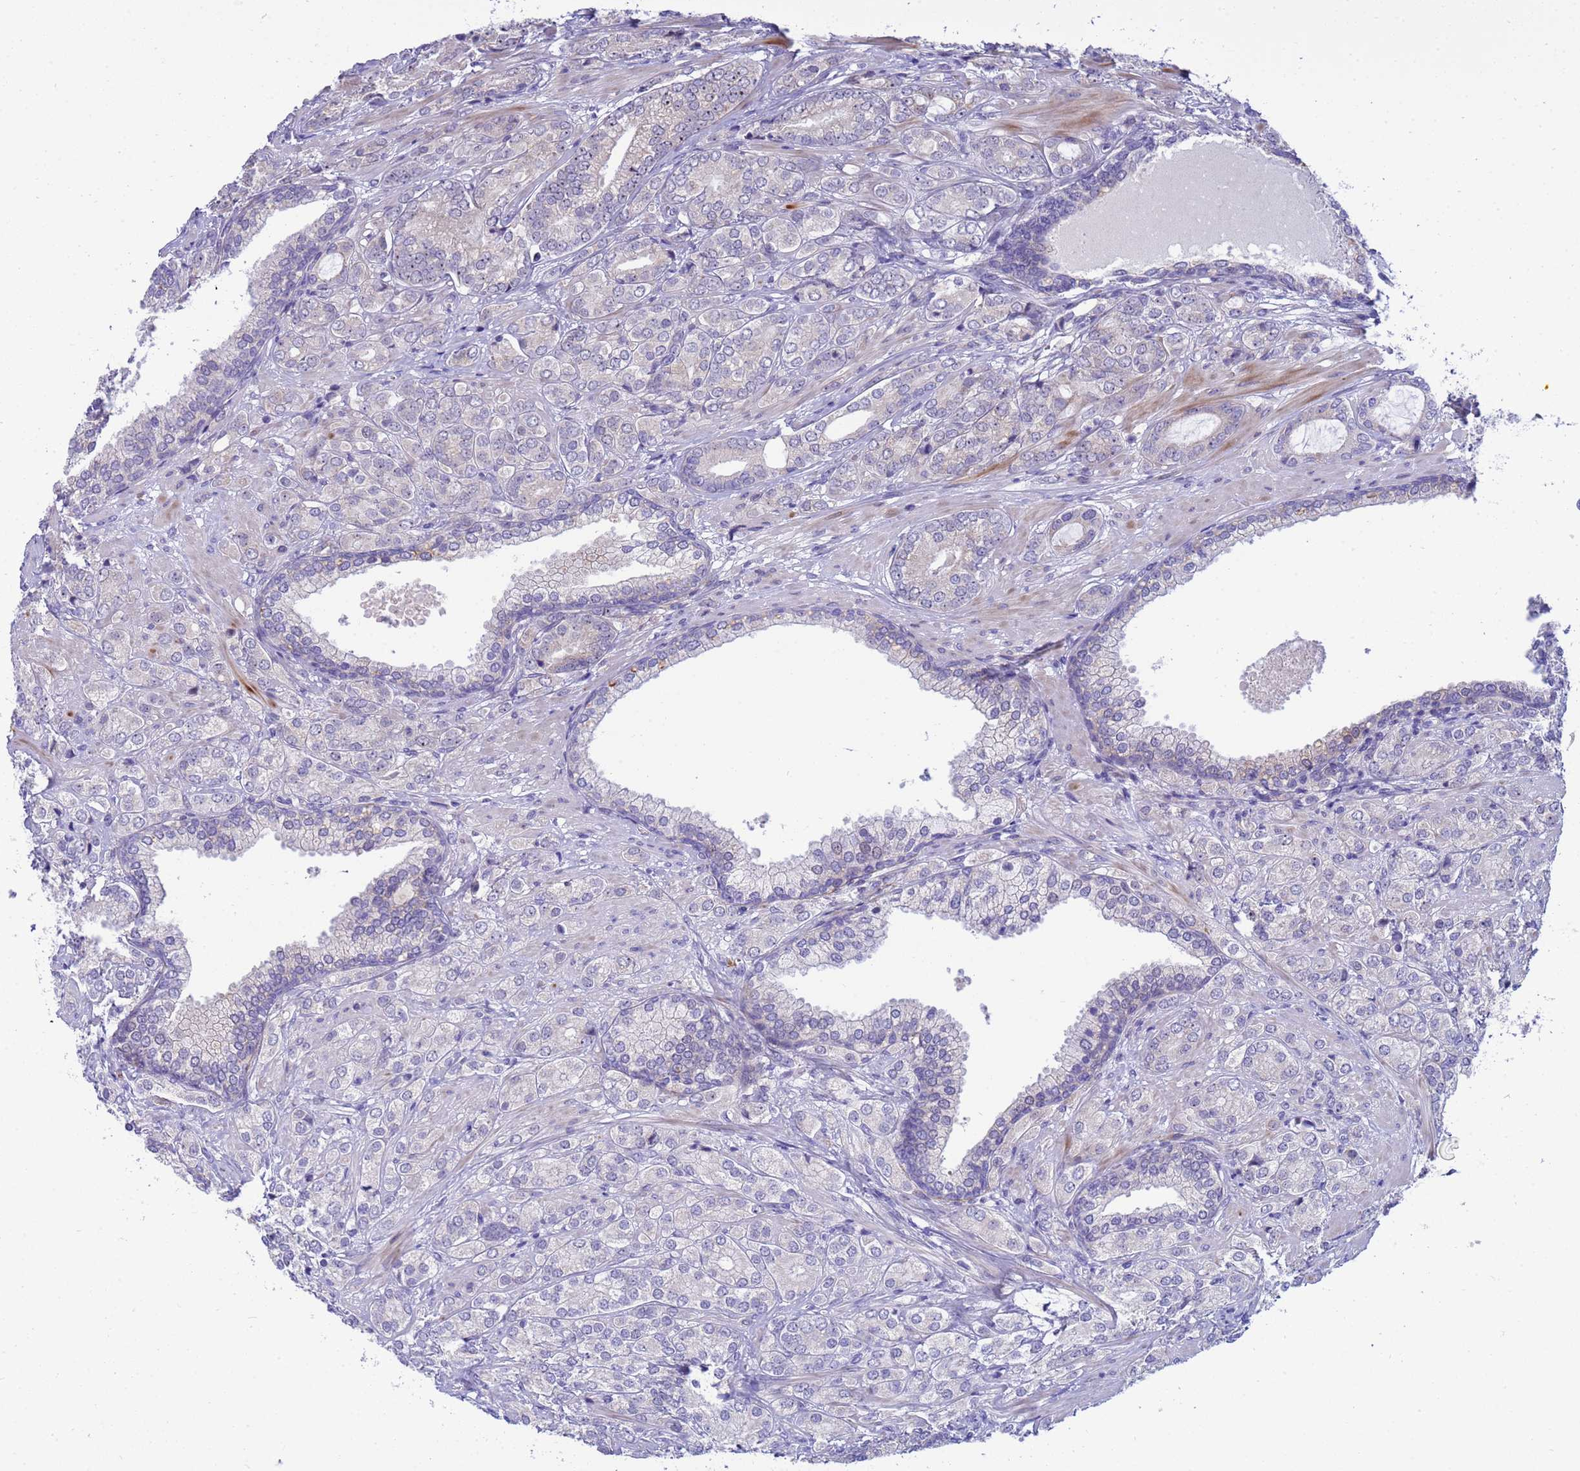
{"staining": {"intensity": "negative", "quantity": "none", "location": "none"}, "tissue": "prostate cancer", "cell_type": "Tumor cells", "image_type": "cancer", "snomed": [{"axis": "morphology", "description": "Adenocarcinoma, High grade"}, {"axis": "topography", "description": "Prostate"}], "caption": "Prostate adenocarcinoma (high-grade) was stained to show a protein in brown. There is no significant staining in tumor cells.", "gene": "LRATD1", "patient": {"sex": "male", "age": 60}}